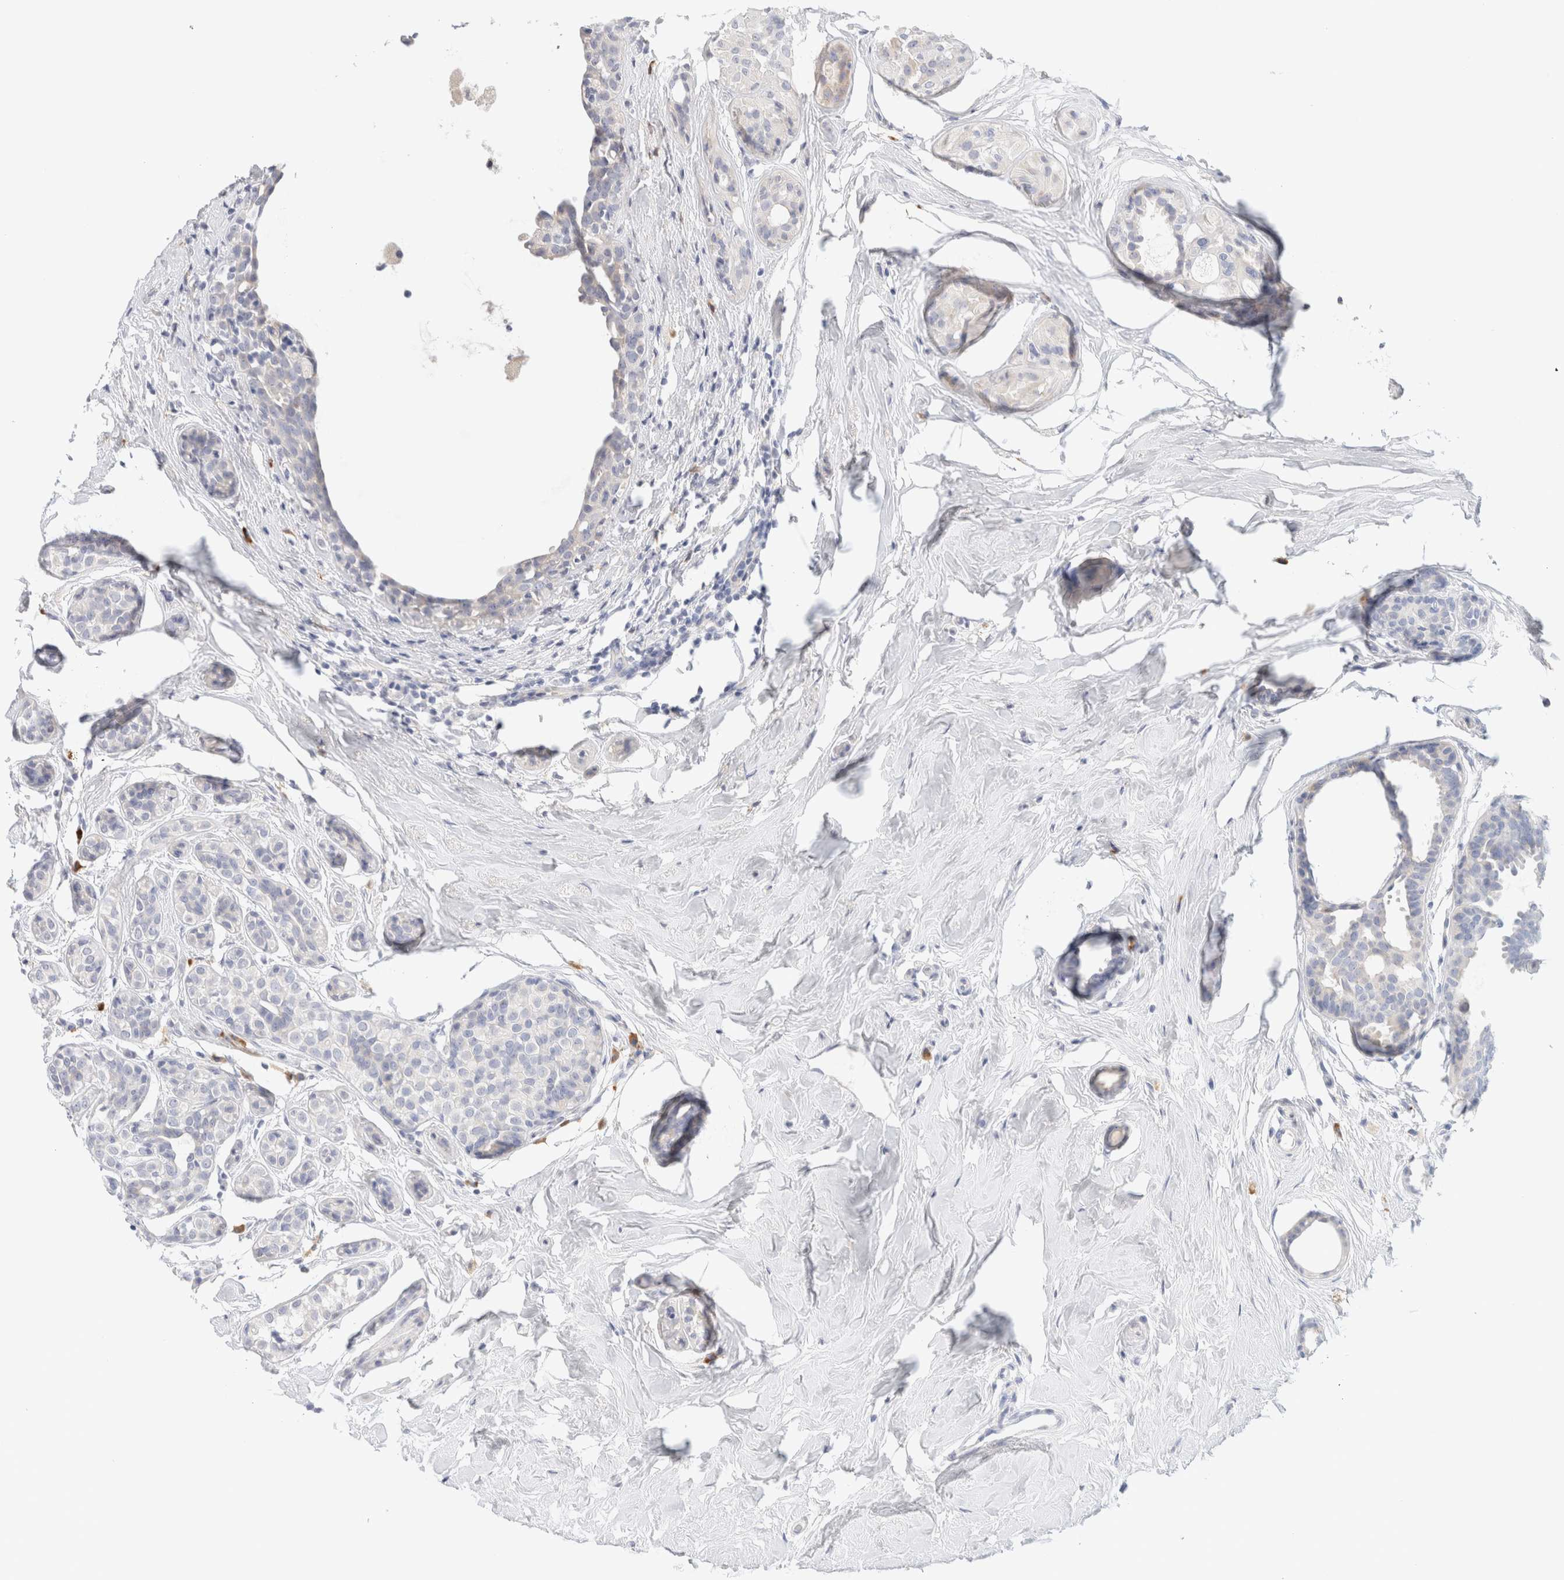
{"staining": {"intensity": "negative", "quantity": "none", "location": "none"}, "tissue": "breast cancer", "cell_type": "Tumor cells", "image_type": "cancer", "snomed": [{"axis": "morphology", "description": "Duct carcinoma"}, {"axis": "topography", "description": "Breast"}], "caption": "Immunohistochemical staining of breast cancer displays no significant expression in tumor cells.", "gene": "GADD45G", "patient": {"sex": "female", "age": 55}}